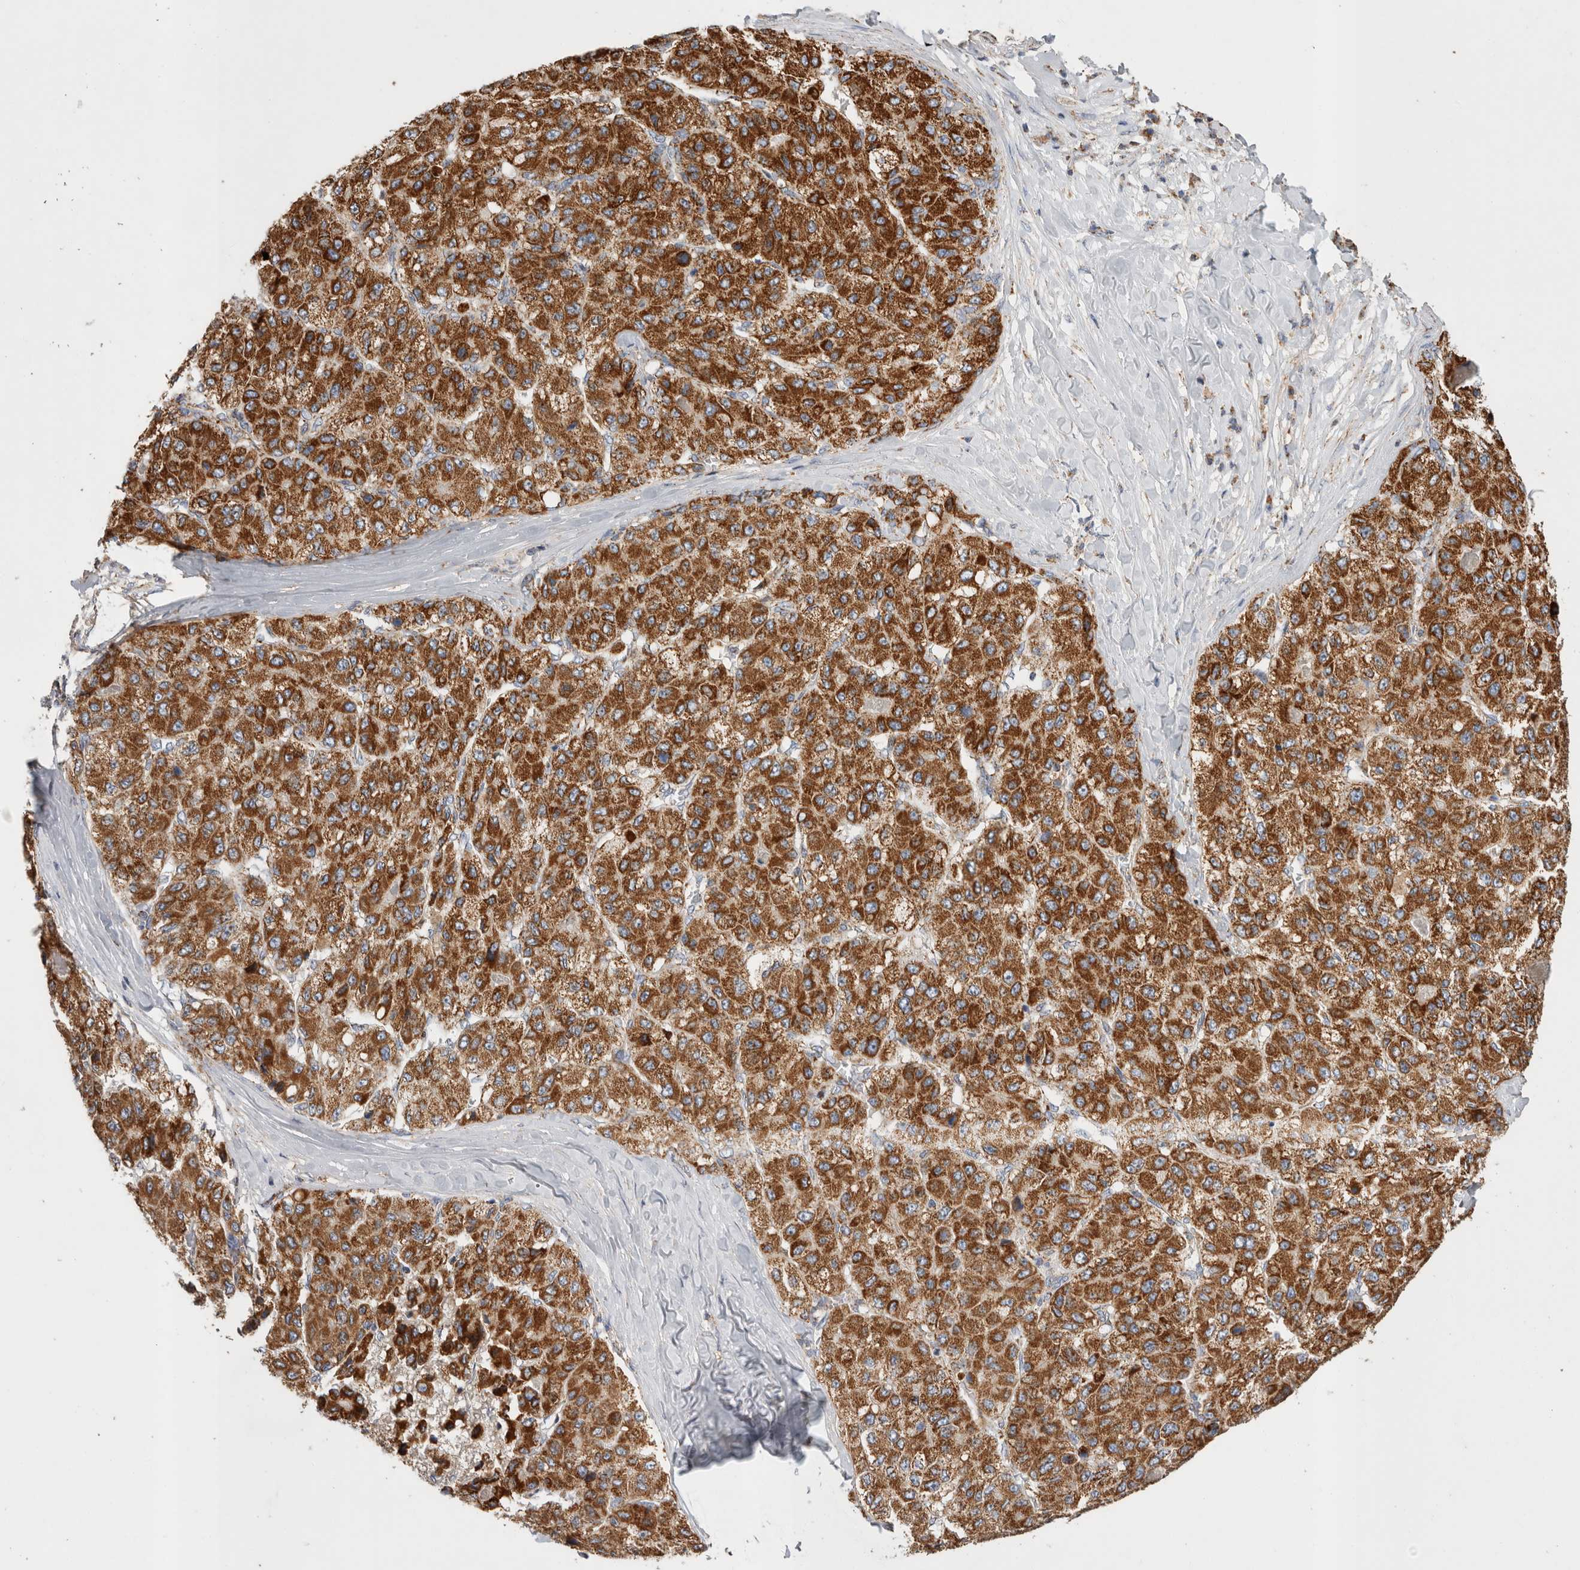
{"staining": {"intensity": "strong", "quantity": ">75%", "location": "cytoplasmic/membranous"}, "tissue": "liver cancer", "cell_type": "Tumor cells", "image_type": "cancer", "snomed": [{"axis": "morphology", "description": "Carcinoma, Hepatocellular, NOS"}, {"axis": "topography", "description": "Liver"}], "caption": "High-magnification brightfield microscopy of liver hepatocellular carcinoma stained with DAB (3,3'-diaminobenzidine) (brown) and counterstained with hematoxylin (blue). tumor cells exhibit strong cytoplasmic/membranous staining is present in about>75% of cells.", "gene": "IARS2", "patient": {"sex": "male", "age": 80}}